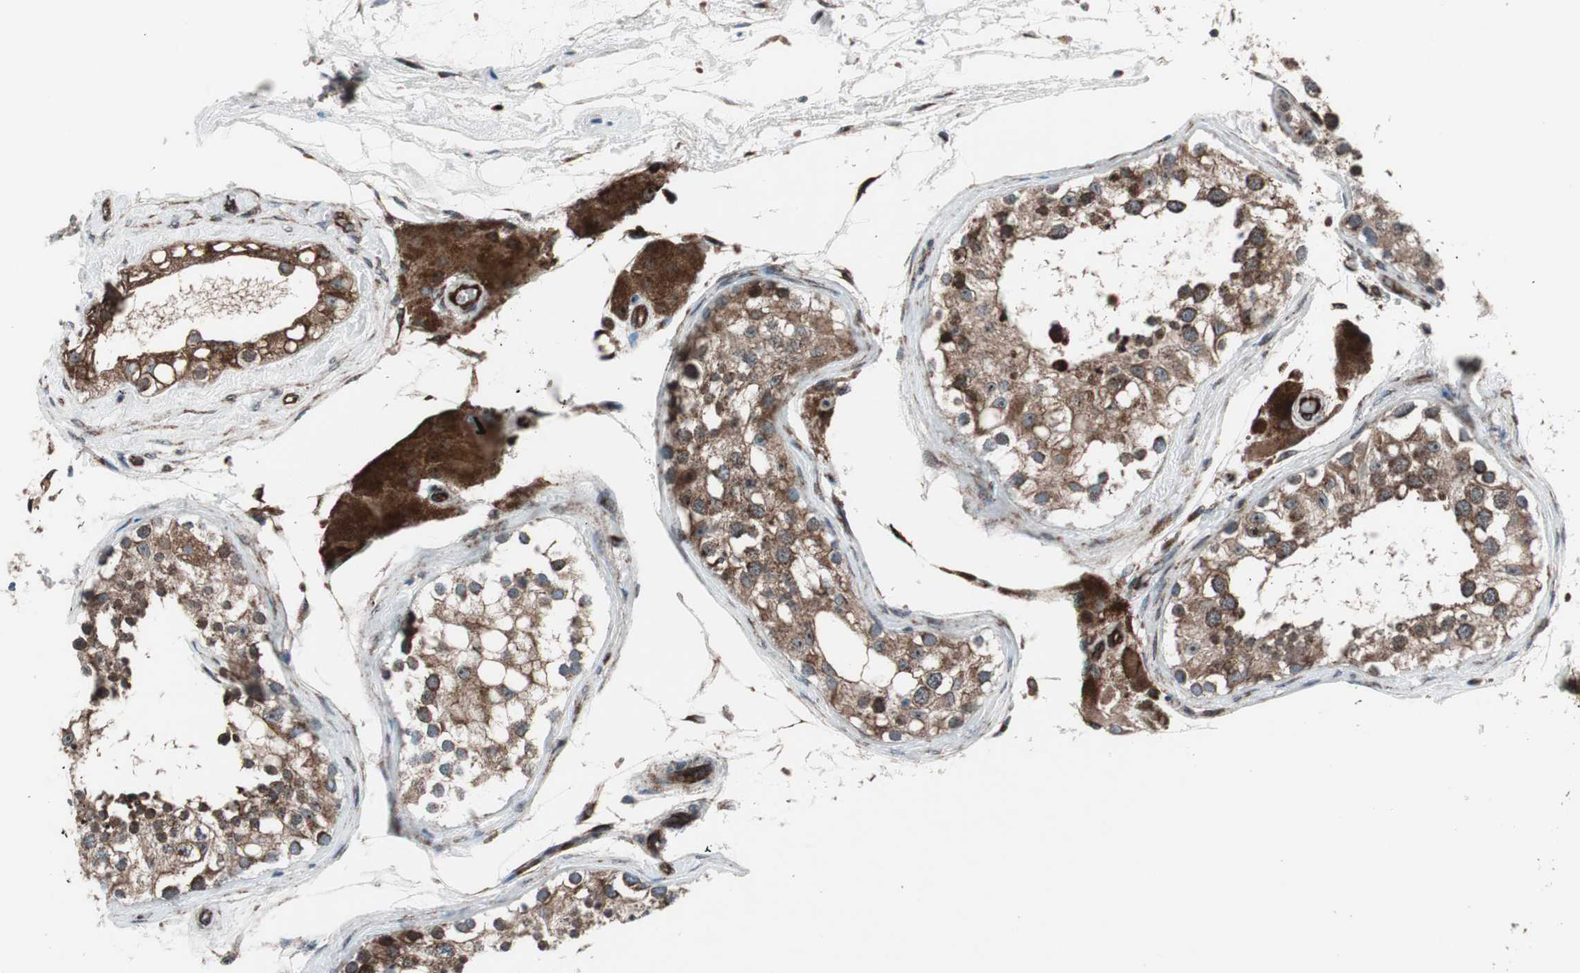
{"staining": {"intensity": "moderate", "quantity": ">75%", "location": "cytoplasmic/membranous"}, "tissue": "testis", "cell_type": "Cells in seminiferous ducts", "image_type": "normal", "snomed": [{"axis": "morphology", "description": "Normal tissue, NOS"}, {"axis": "topography", "description": "Testis"}], "caption": "An immunohistochemistry photomicrograph of benign tissue is shown. Protein staining in brown shows moderate cytoplasmic/membranous positivity in testis within cells in seminiferous ducts.", "gene": "CCL14", "patient": {"sex": "male", "age": 68}}